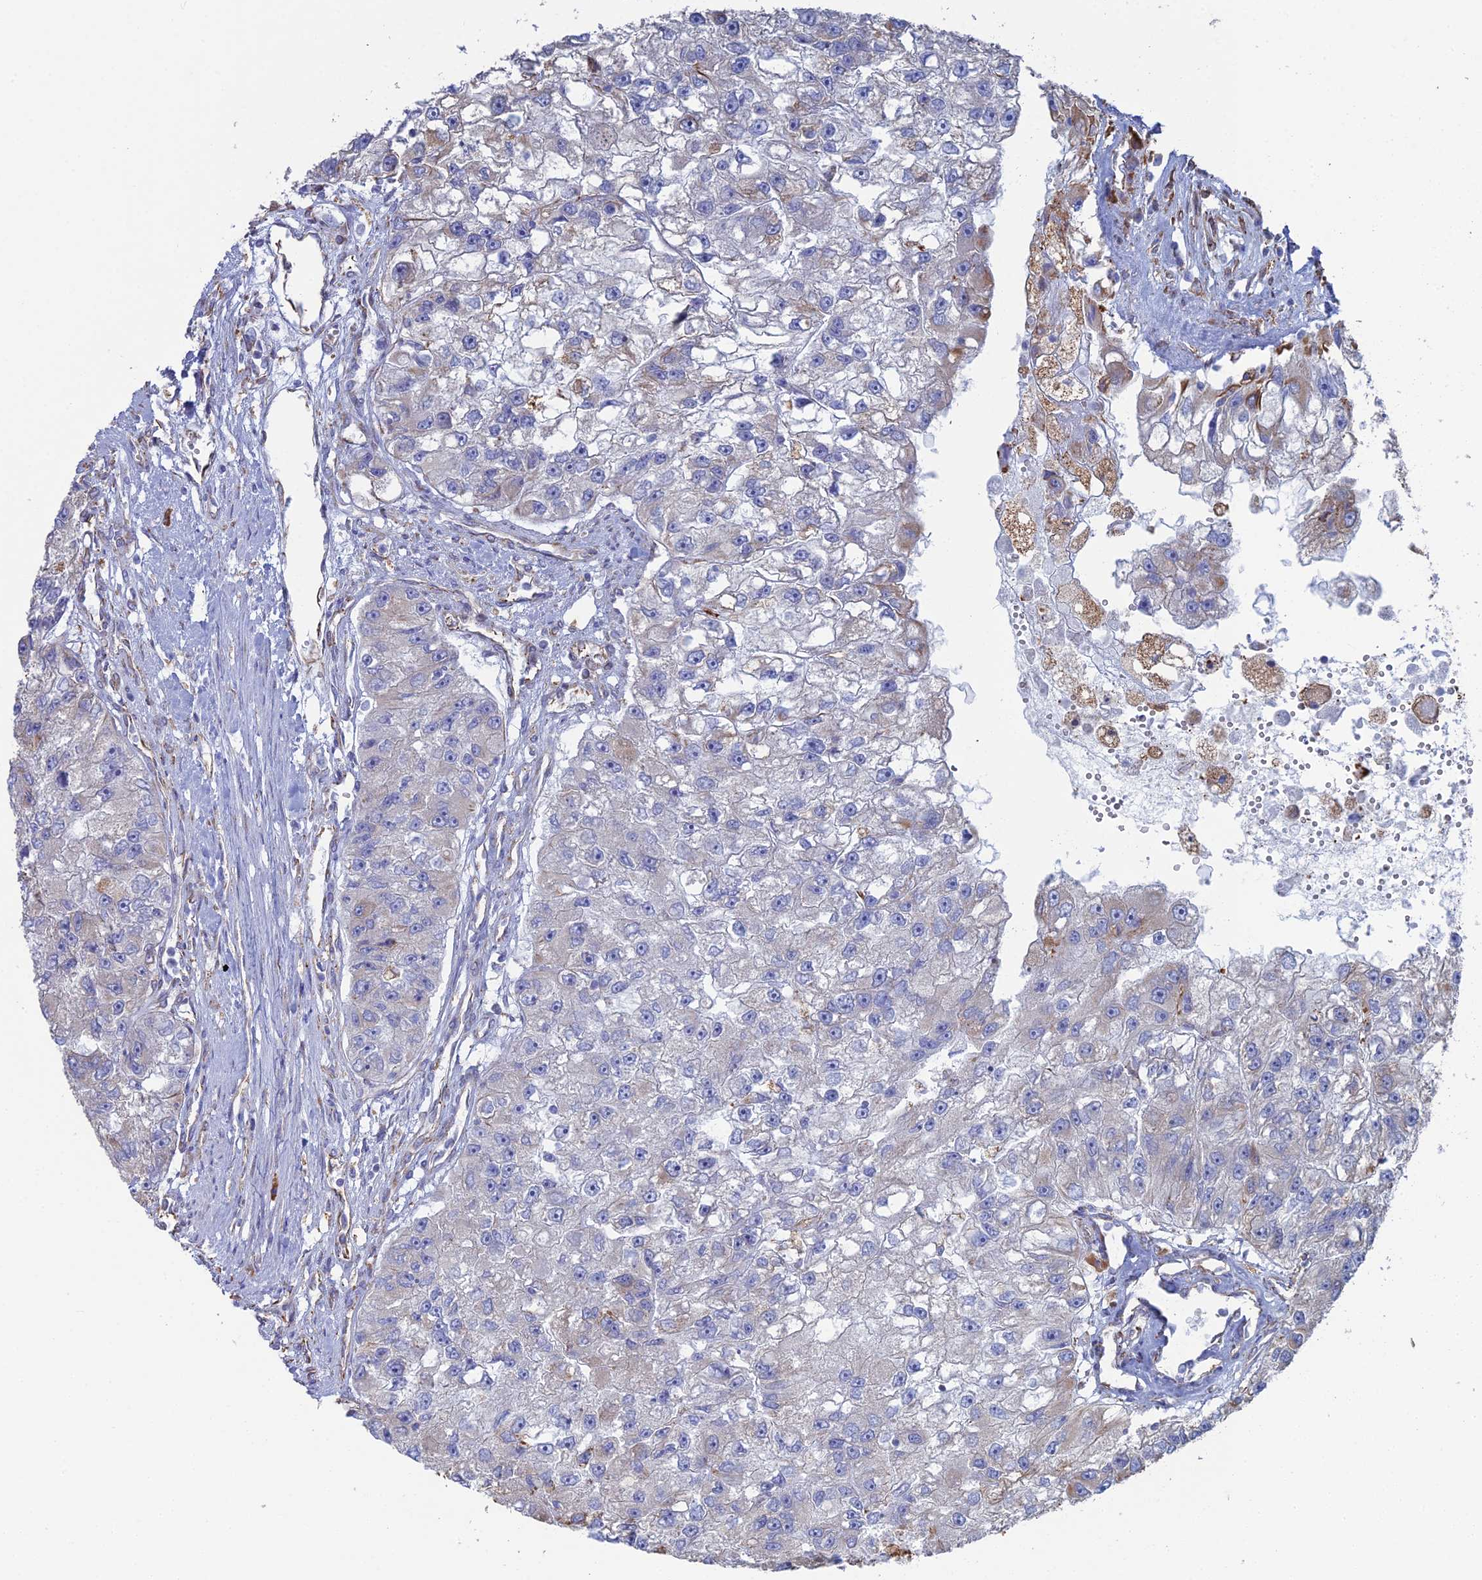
{"staining": {"intensity": "negative", "quantity": "none", "location": "none"}, "tissue": "renal cancer", "cell_type": "Tumor cells", "image_type": "cancer", "snomed": [{"axis": "morphology", "description": "Adenocarcinoma, NOS"}, {"axis": "topography", "description": "Kidney"}], "caption": "Human renal adenocarcinoma stained for a protein using immunohistochemistry displays no expression in tumor cells.", "gene": "CLVS2", "patient": {"sex": "male", "age": 63}}